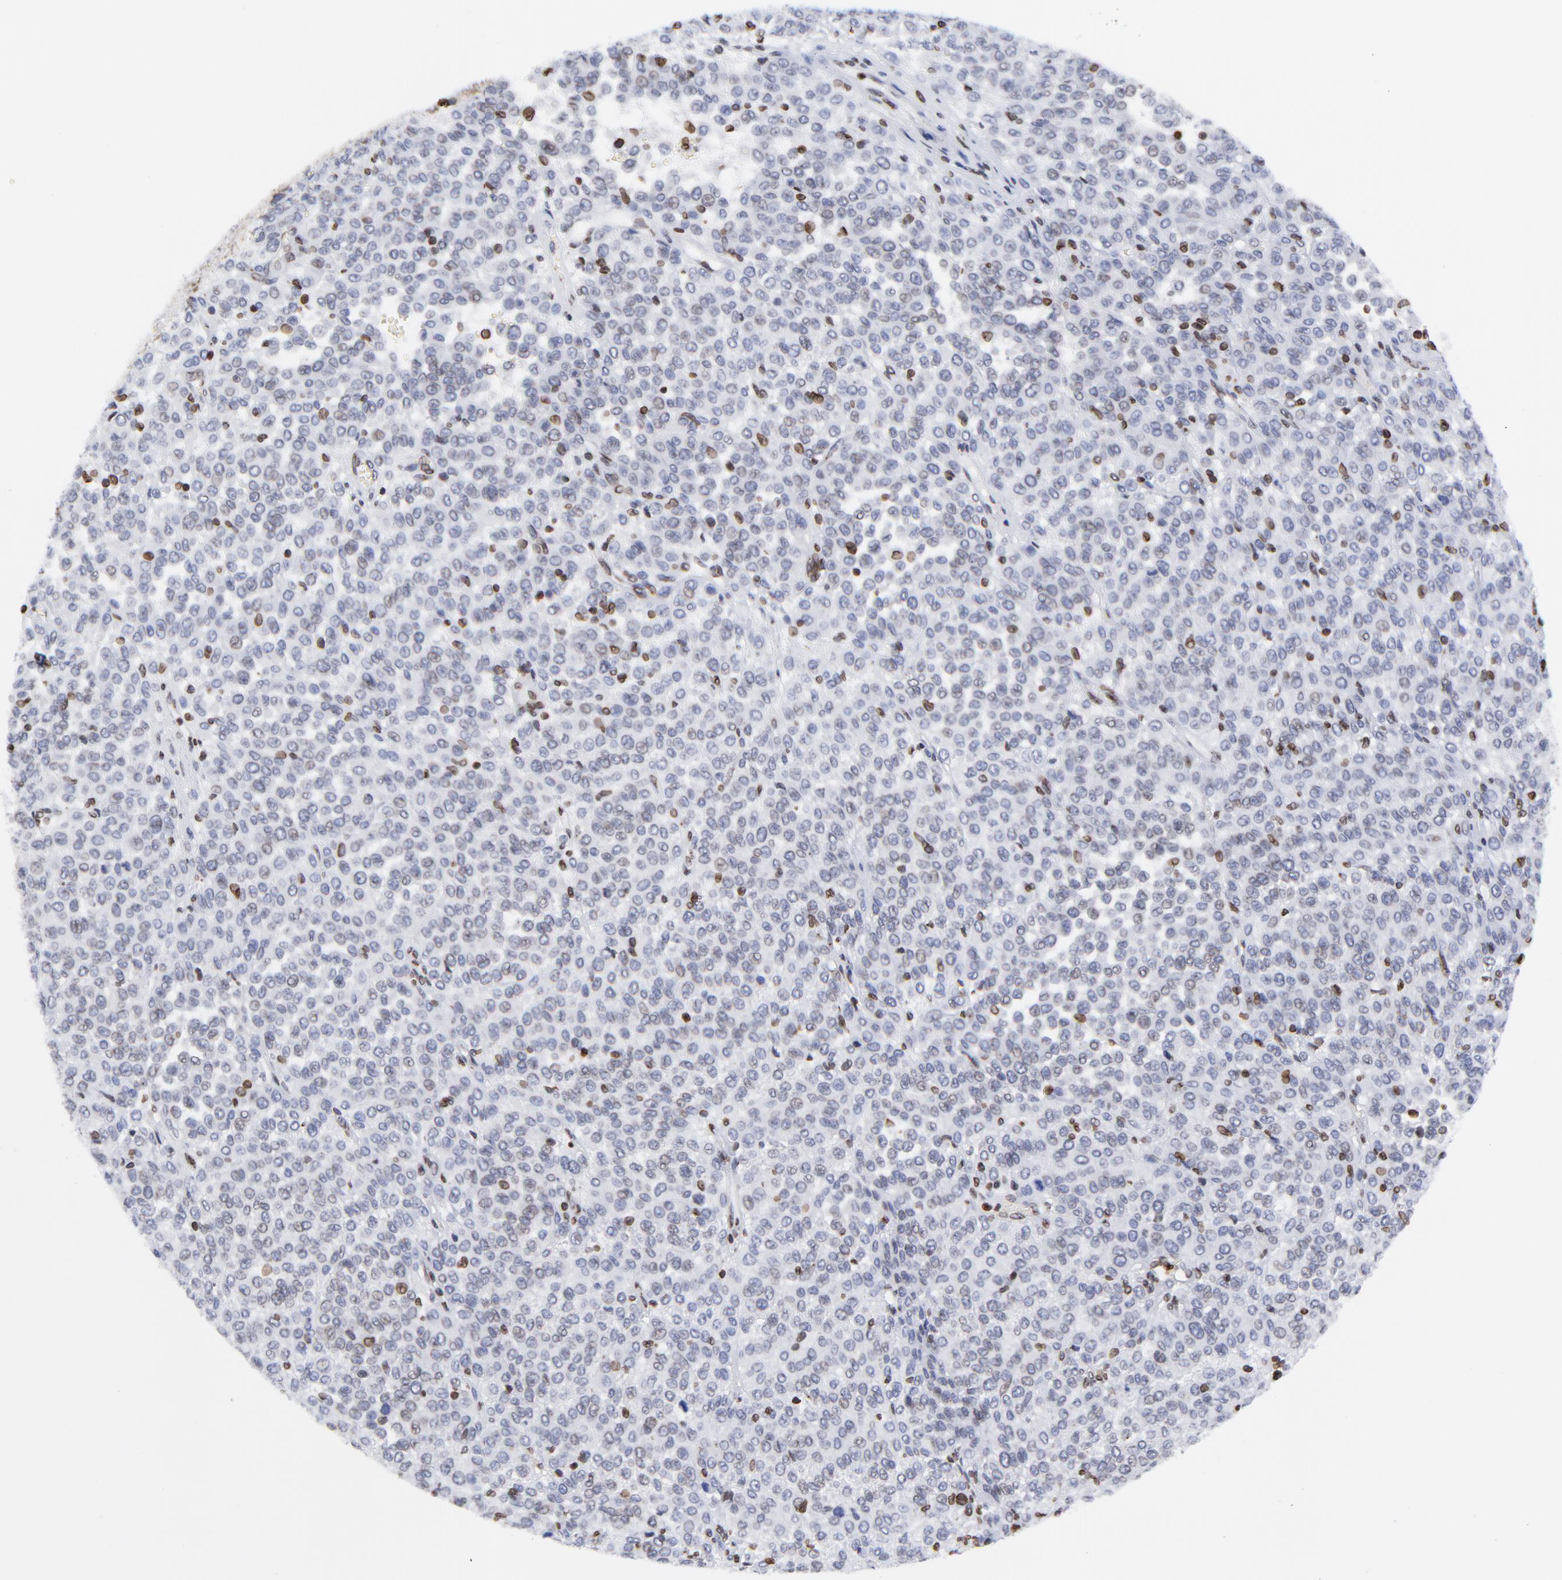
{"staining": {"intensity": "weak", "quantity": "<25%", "location": "nuclear"}, "tissue": "melanoma", "cell_type": "Tumor cells", "image_type": "cancer", "snomed": [{"axis": "morphology", "description": "Malignant melanoma, Metastatic site"}, {"axis": "topography", "description": "Pancreas"}], "caption": "There is no significant expression in tumor cells of melanoma.", "gene": "THAP7", "patient": {"sex": "female", "age": 30}}